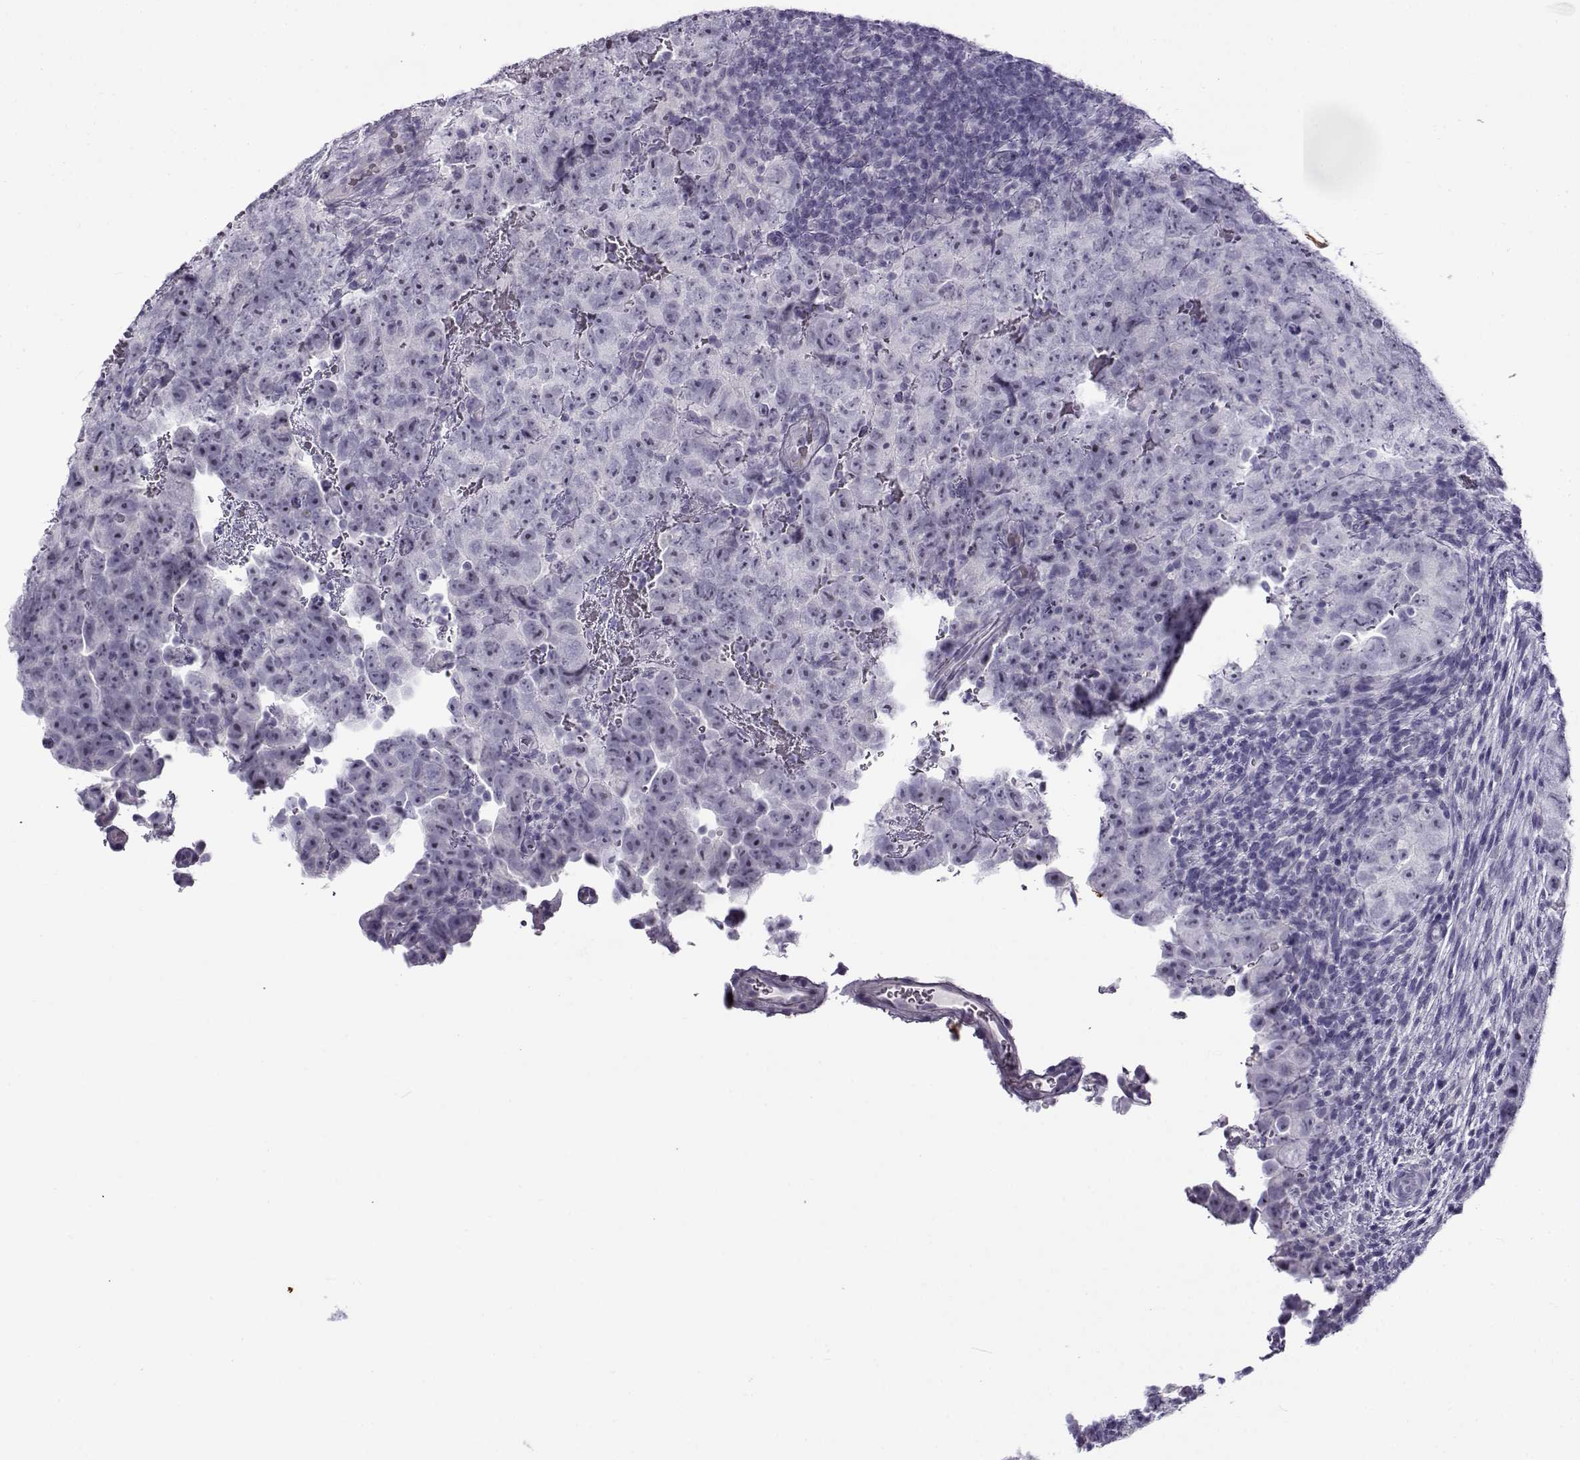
{"staining": {"intensity": "negative", "quantity": "none", "location": "none"}, "tissue": "testis cancer", "cell_type": "Tumor cells", "image_type": "cancer", "snomed": [{"axis": "morphology", "description": "Carcinoma, Embryonal, NOS"}, {"axis": "topography", "description": "Testis"}], "caption": "A high-resolution micrograph shows immunohistochemistry staining of testis cancer (embryonal carcinoma), which shows no significant positivity in tumor cells.", "gene": "GTSF1L", "patient": {"sex": "male", "age": 24}}